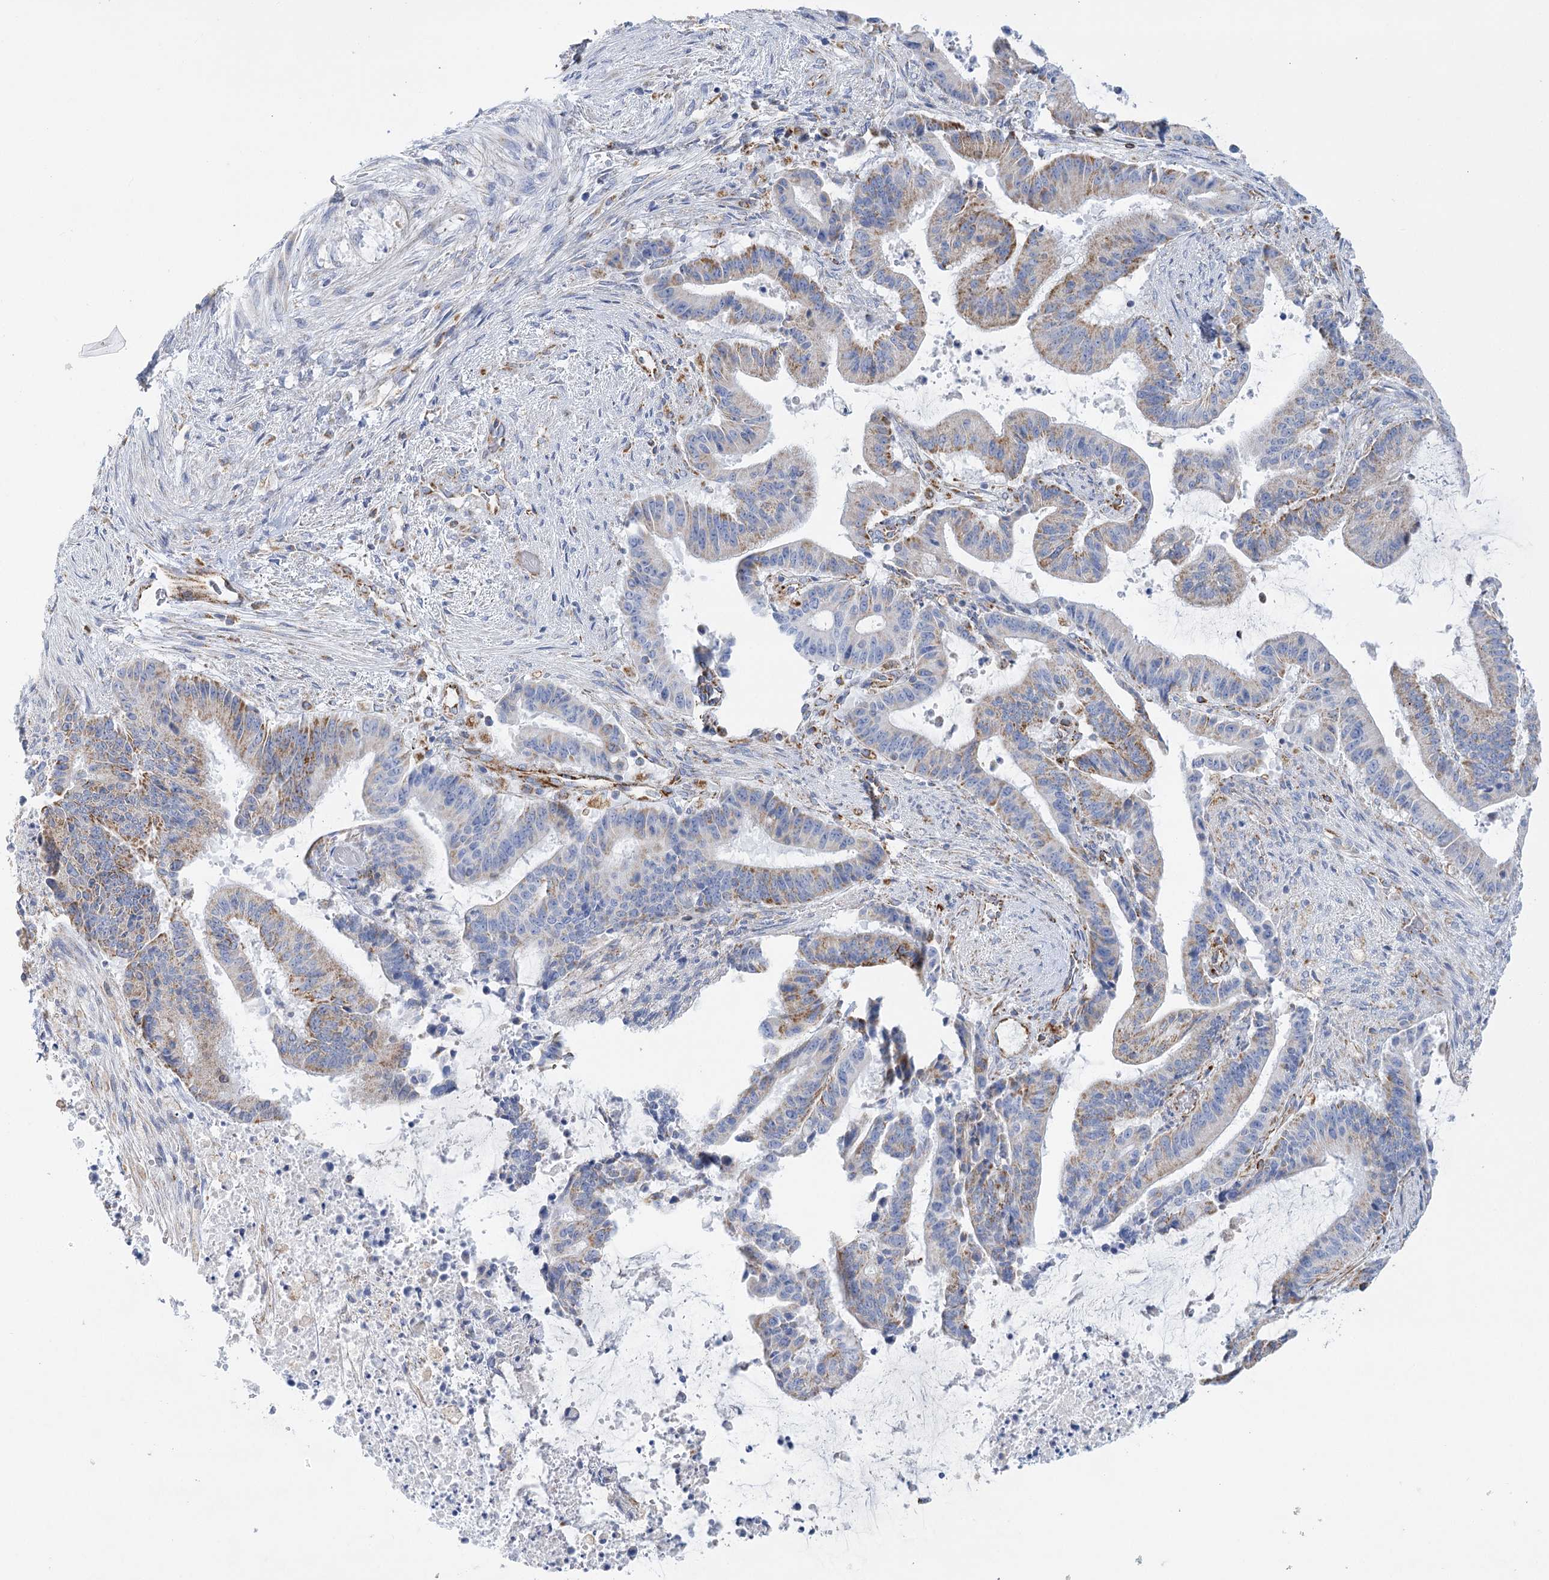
{"staining": {"intensity": "strong", "quantity": "<25%", "location": "cytoplasmic/membranous"}, "tissue": "liver cancer", "cell_type": "Tumor cells", "image_type": "cancer", "snomed": [{"axis": "morphology", "description": "Normal tissue, NOS"}, {"axis": "morphology", "description": "Cholangiocarcinoma"}, {"axis": "topography", "description": "Liver"}, {"axis": "topography", "description": "Peripheral nerve tissue"}], "caption": "Immunohistochemistry histopathology image of neoplastic tissue: human cholangiocarcinoma (liver) stained using immunohistochemistry (IHC) displays medium levels of strong protein expression localized specifically in the cytoplasmic/membranous of tumor cells, appearing as a cytoplasmic/membranous brown color.", "gene": "DHTKD1", "patient": {"sex": "female", "age": 73}}